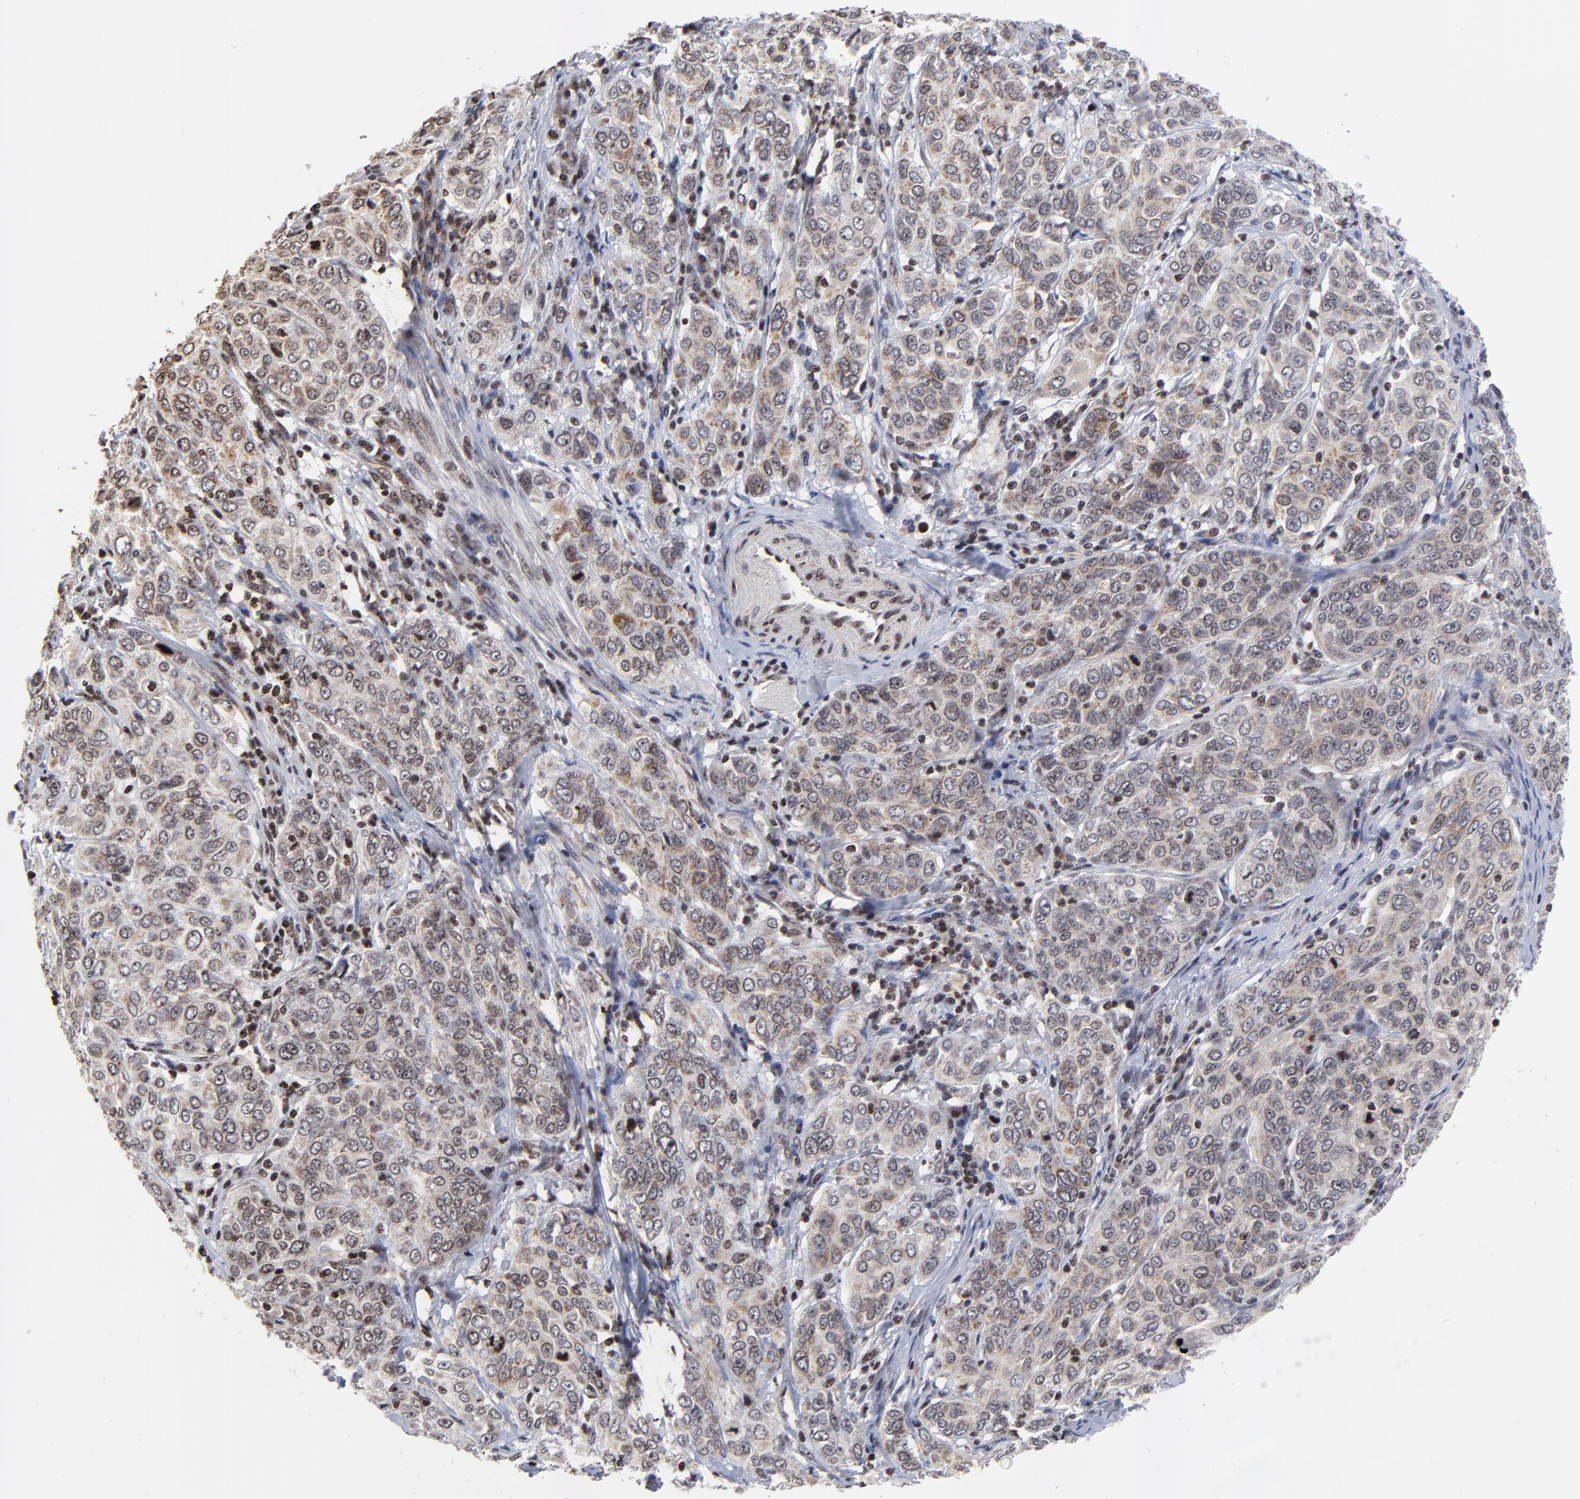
{"staining": {"intensity": "weak", "quantity": ">75%", "location": "cytoplasmic/membranous,nuclear"}, "tissue": "cervical cancer", "cell_type": "Tumor cells", "image_type": "cancer", "snomed": [{"axis": "morphology", "description": "Squamous cell carcinoma, NOS"}, {"axis": "topography", "description": "Cervix"}], "caption": "Approximately >75% of tumor cells in human cervical cancer (squamous cell carcinoma) exhibit weak cytoplasmic/membranous and nuclear protein expression as visualized by brown immunohistochemical staining.", "gene": "ZNF777", "patient": {"sex": "female", "age": 38}}